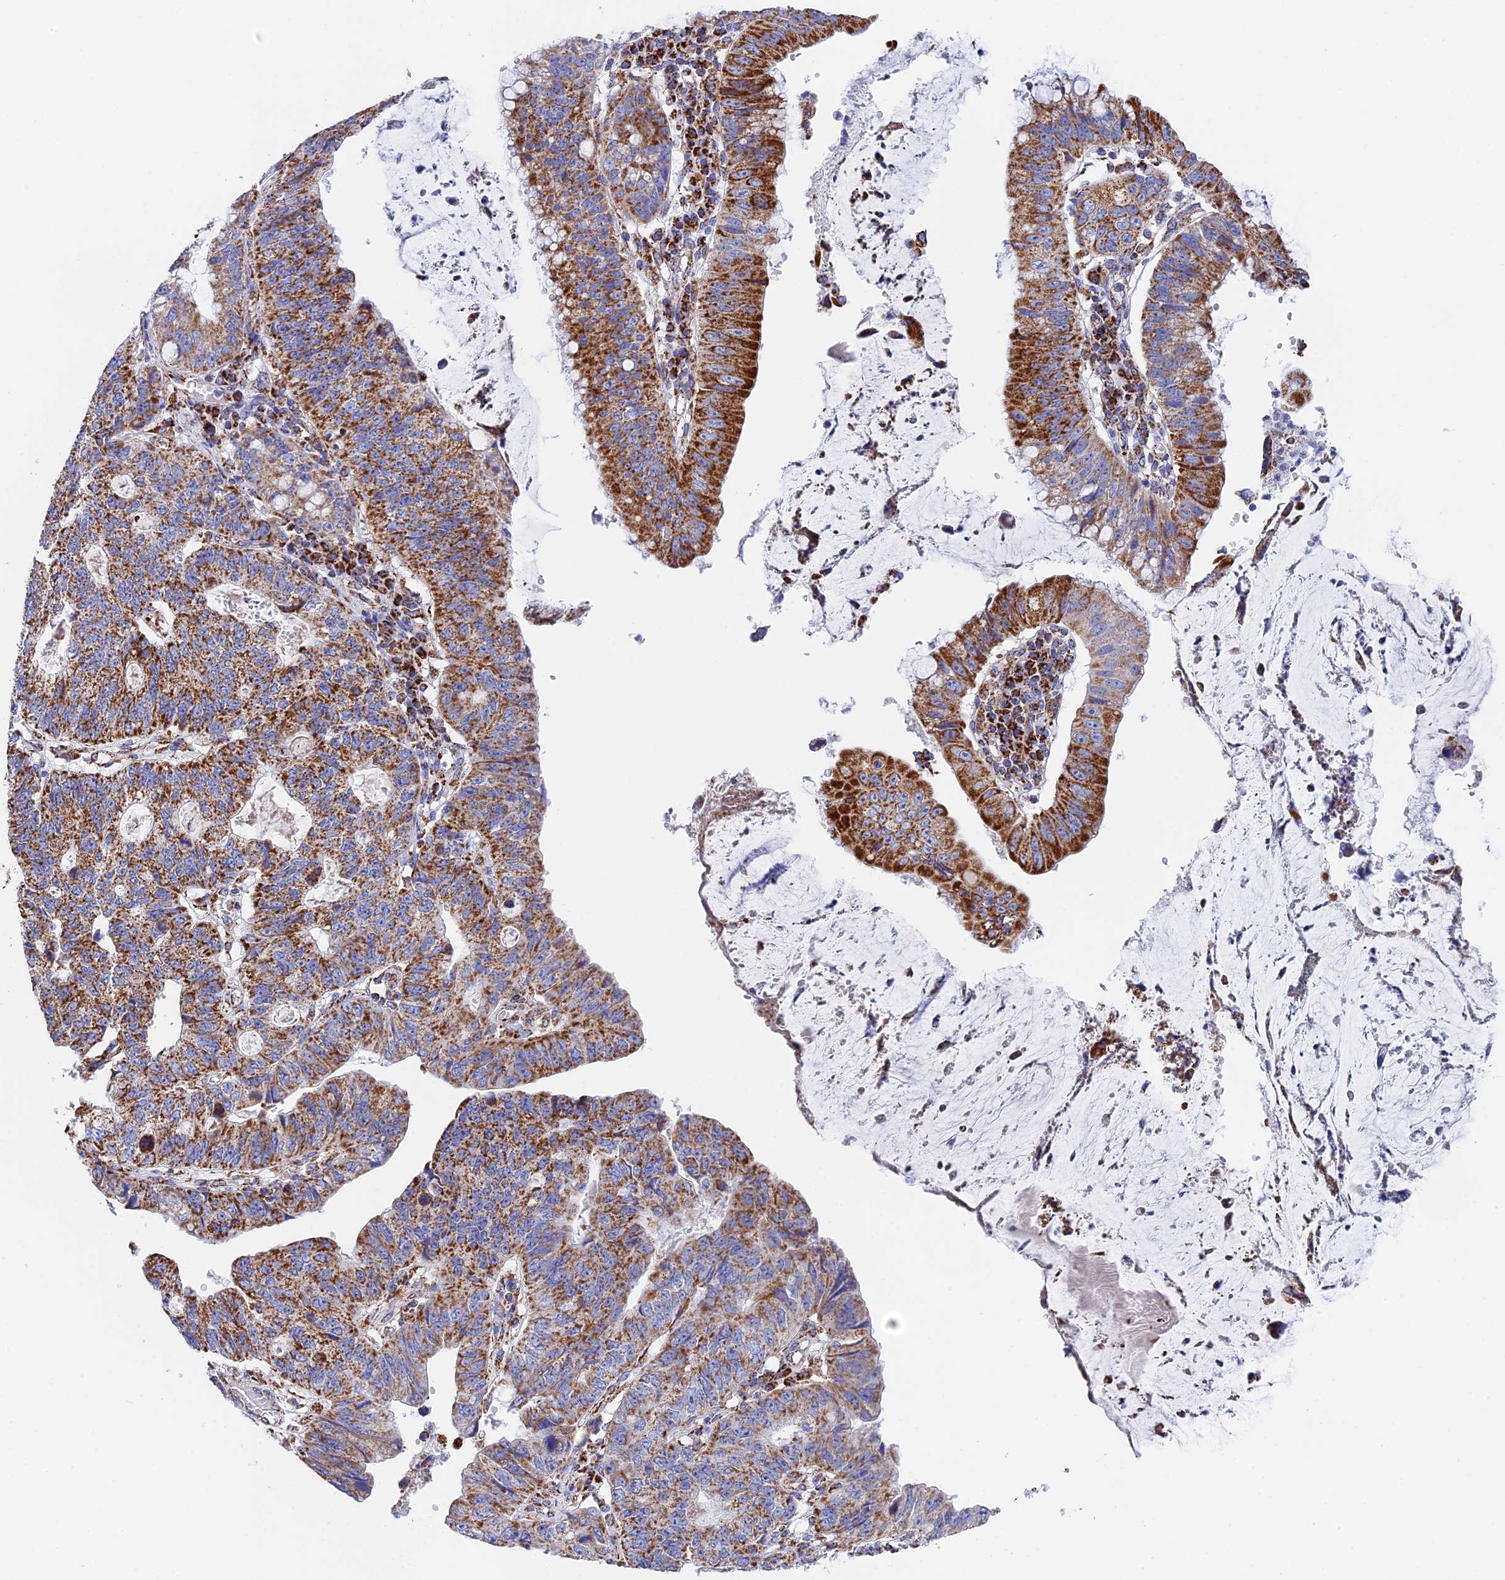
{"staining": {"intensity": "strong", "quantity": ">75%", "location": "cytoplasmic/membranous"}, "tissue": "stomach cancer", "cell_type": "Tumor cells", "image_type": "cancer", "snomed": [{"axis": "morphology", "description": "Adenocarcinoma, NOS"}, {"axis": "topography", "description": "Stomach"}], "caption": "Human adenocarcinoma (stomach) stained for a protein (brown) demonstrates strong cytoplasmic/membranous positive staining in about >75% of tumor cells.", "gene": "NDUFA5", "patient": {"sex": "male", "age": 59}}